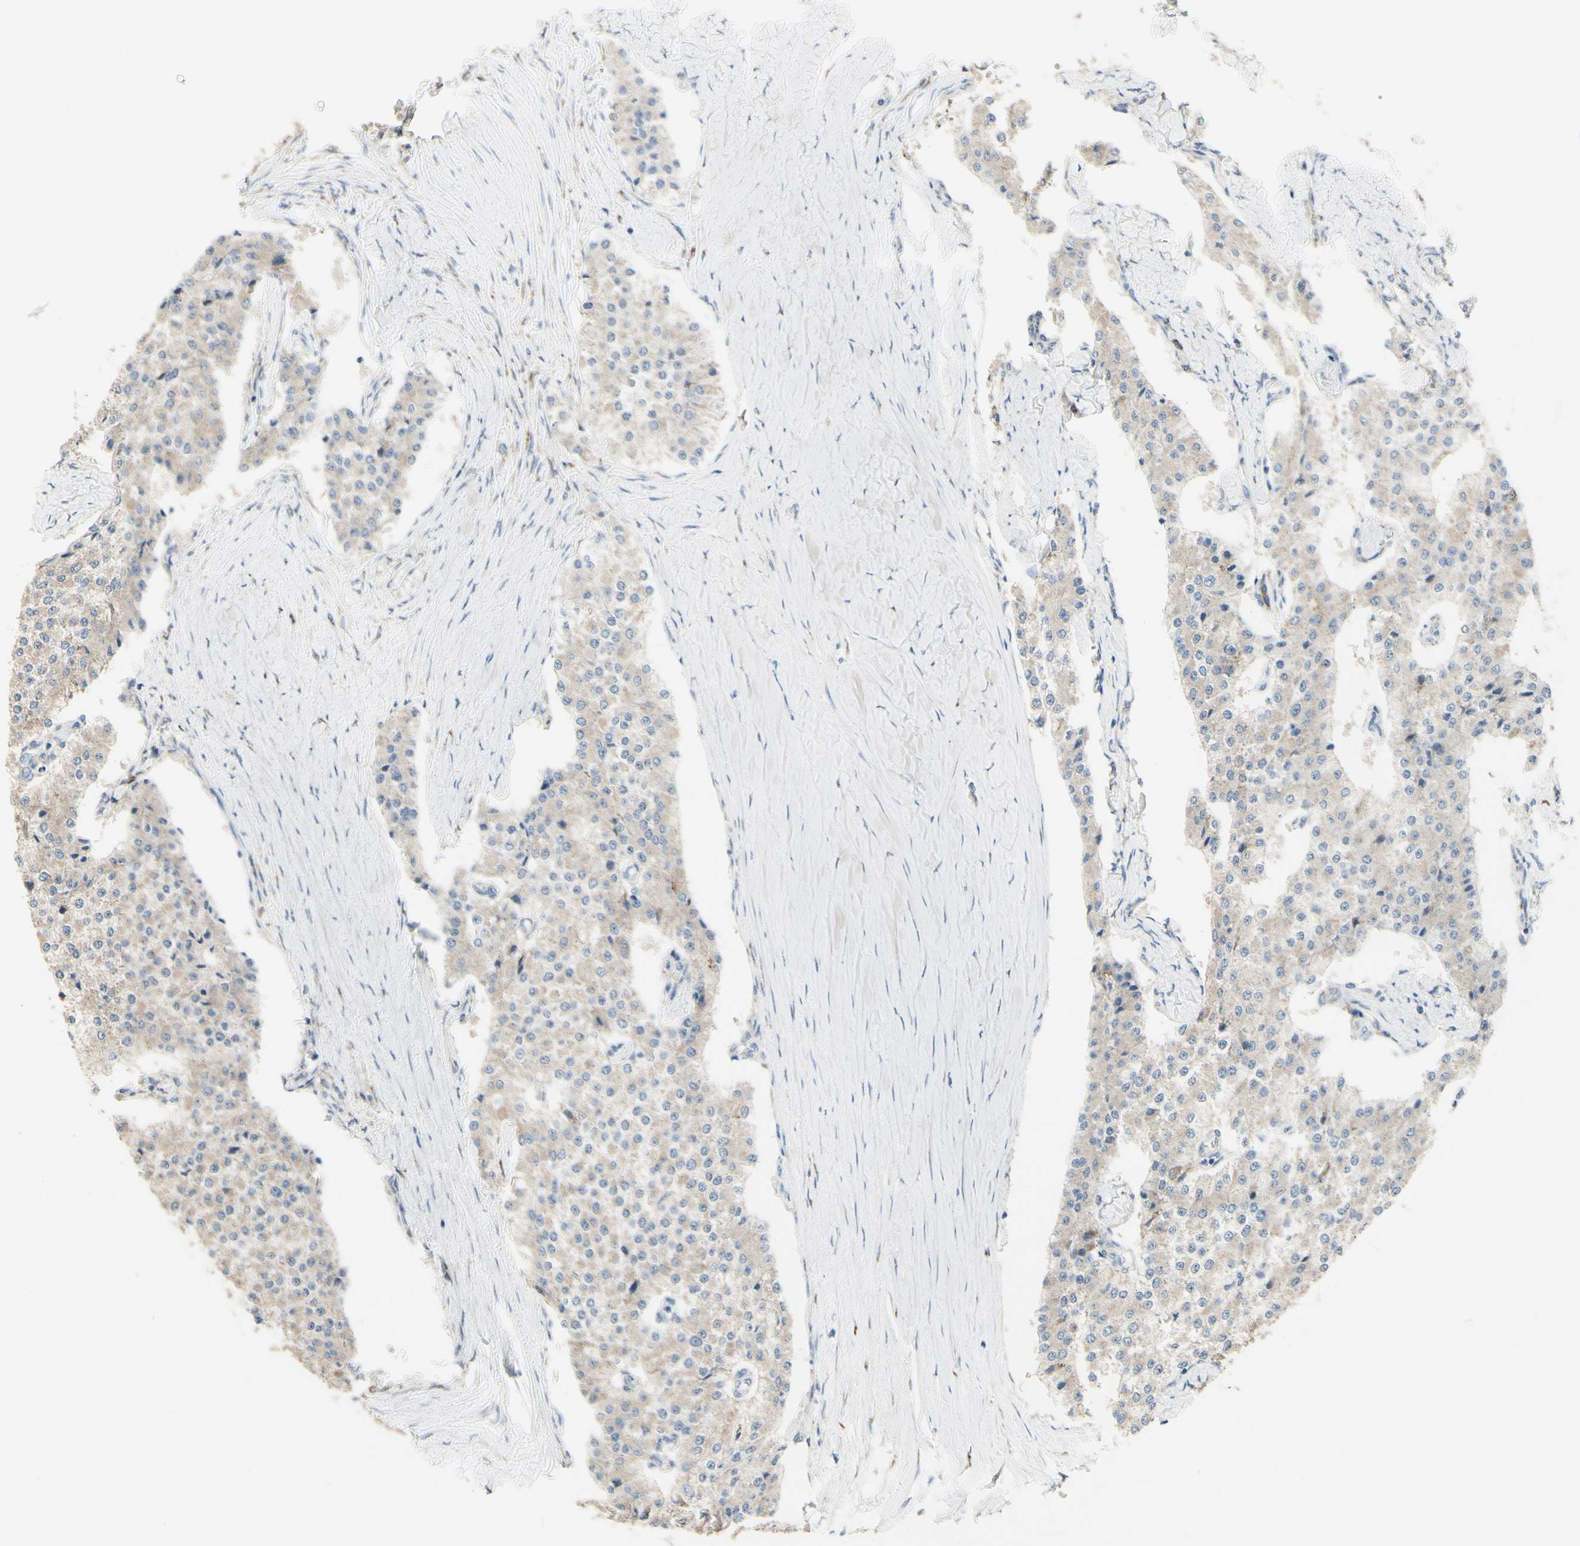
{"staining": {"intensity": "weak", "quantity": ">75%", "location": "cytoplasmic/membranous"}, "tissue": "carcinoid", "cell_type": "Tumor cells", "image_type": "cancer", "snomed": [{"axis": "morphology", "description": "Carcinoid, malignant, NOS"}, {"axis": "topography", "description": "Colon"}], "caption": "Human carcinoid stained for a protein (brown) exhibits weak cytoplasmic/membranous positive staining in approximately >75% of tumor cells.", "gene": "AGPAT5", "patient": {"sex": "female", "age": 52}}